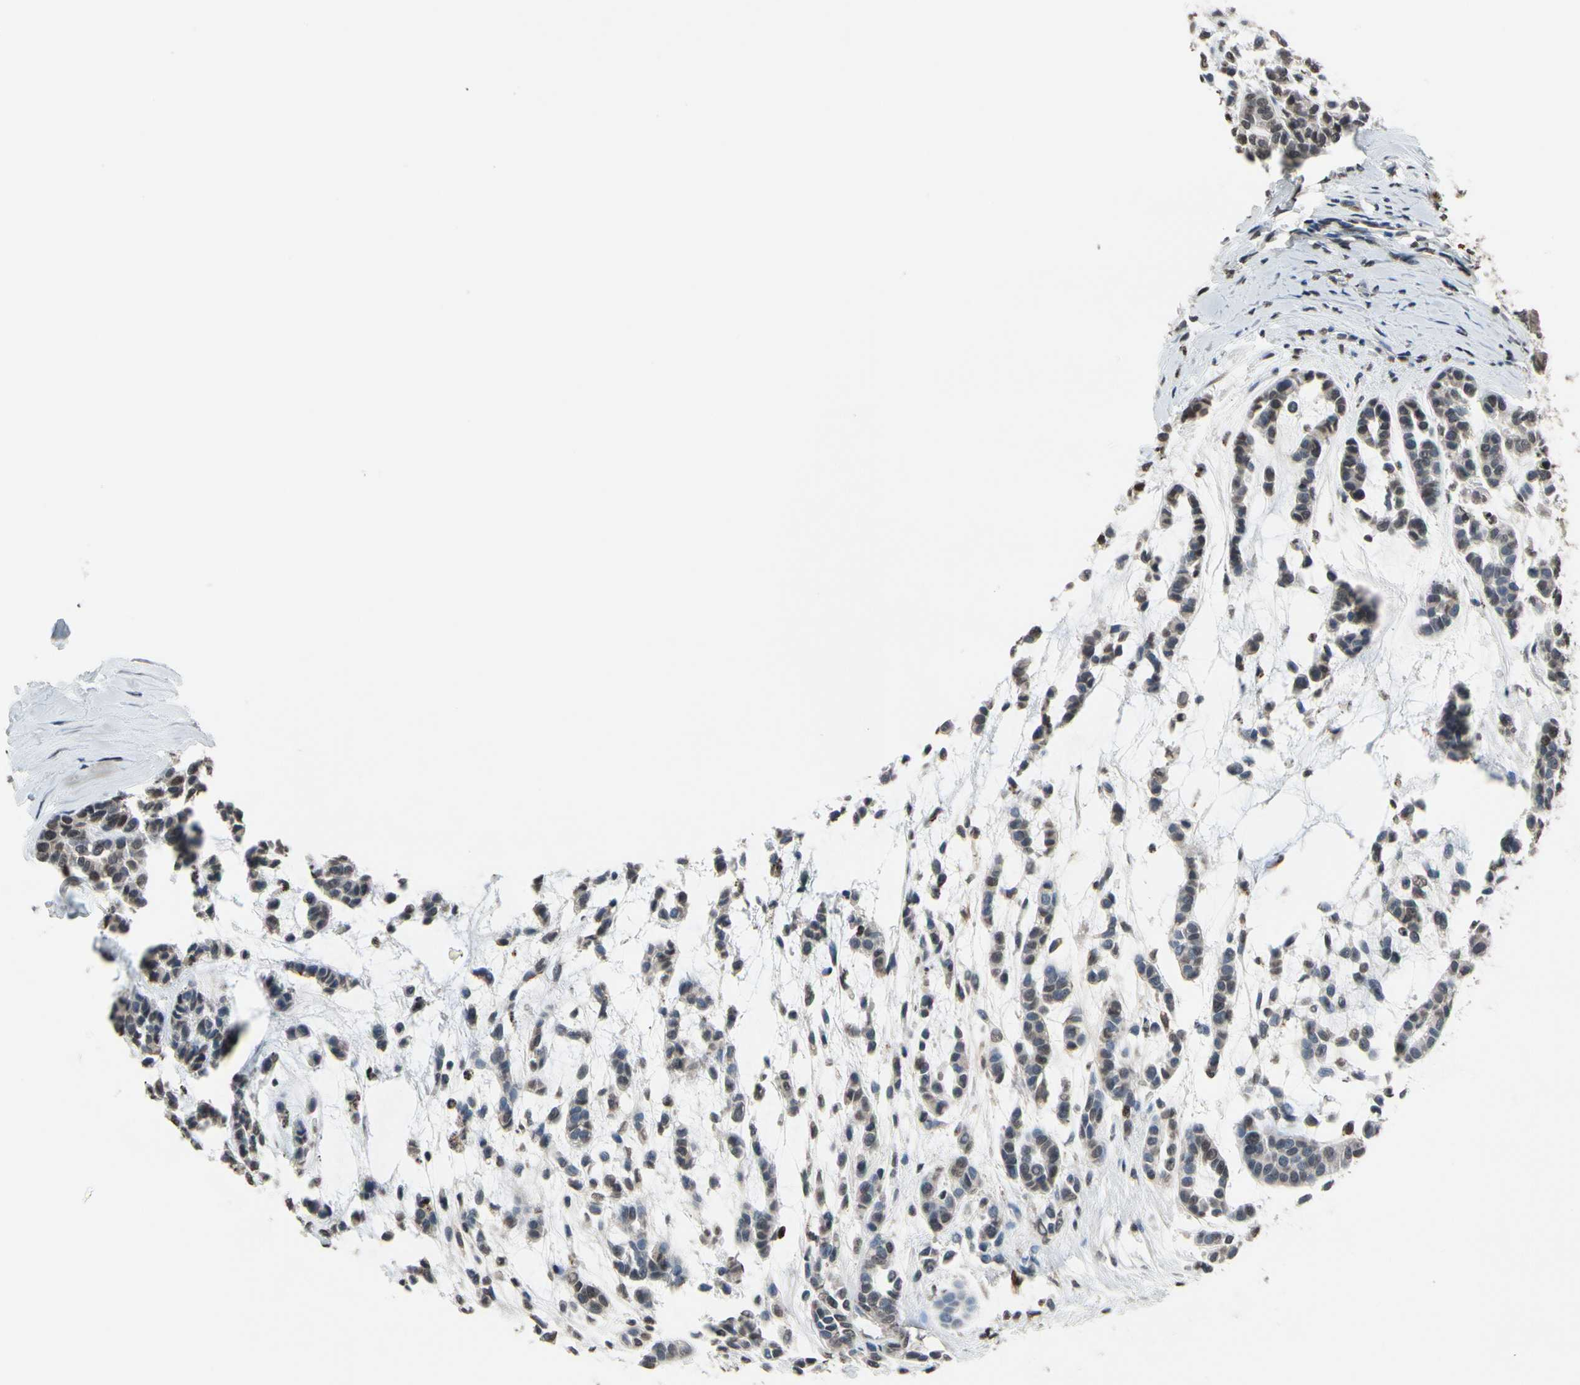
{"staining": {"intensity": "weak", "quantity": "<25%", "location": "cytoplasmic/membranous"}, "tissue": "head and neck cancer", "cell_type": "Tumor cells", "image_type": "cancer", "snomed": [{"axis": "morphology", "description": "Adenocarcinoma, NOS"}, {"axis": "morphology", "description": "Adenoma, NOS"}, {"axis": "topography", "description": "Head-Neck"}], "caption": "Adenoma (head and neck) was stained to show a protein in brown. There is no significant expression in tumor cells.", "gene": "HIPK2", "patient": {"sex": "female", "age": 55}}